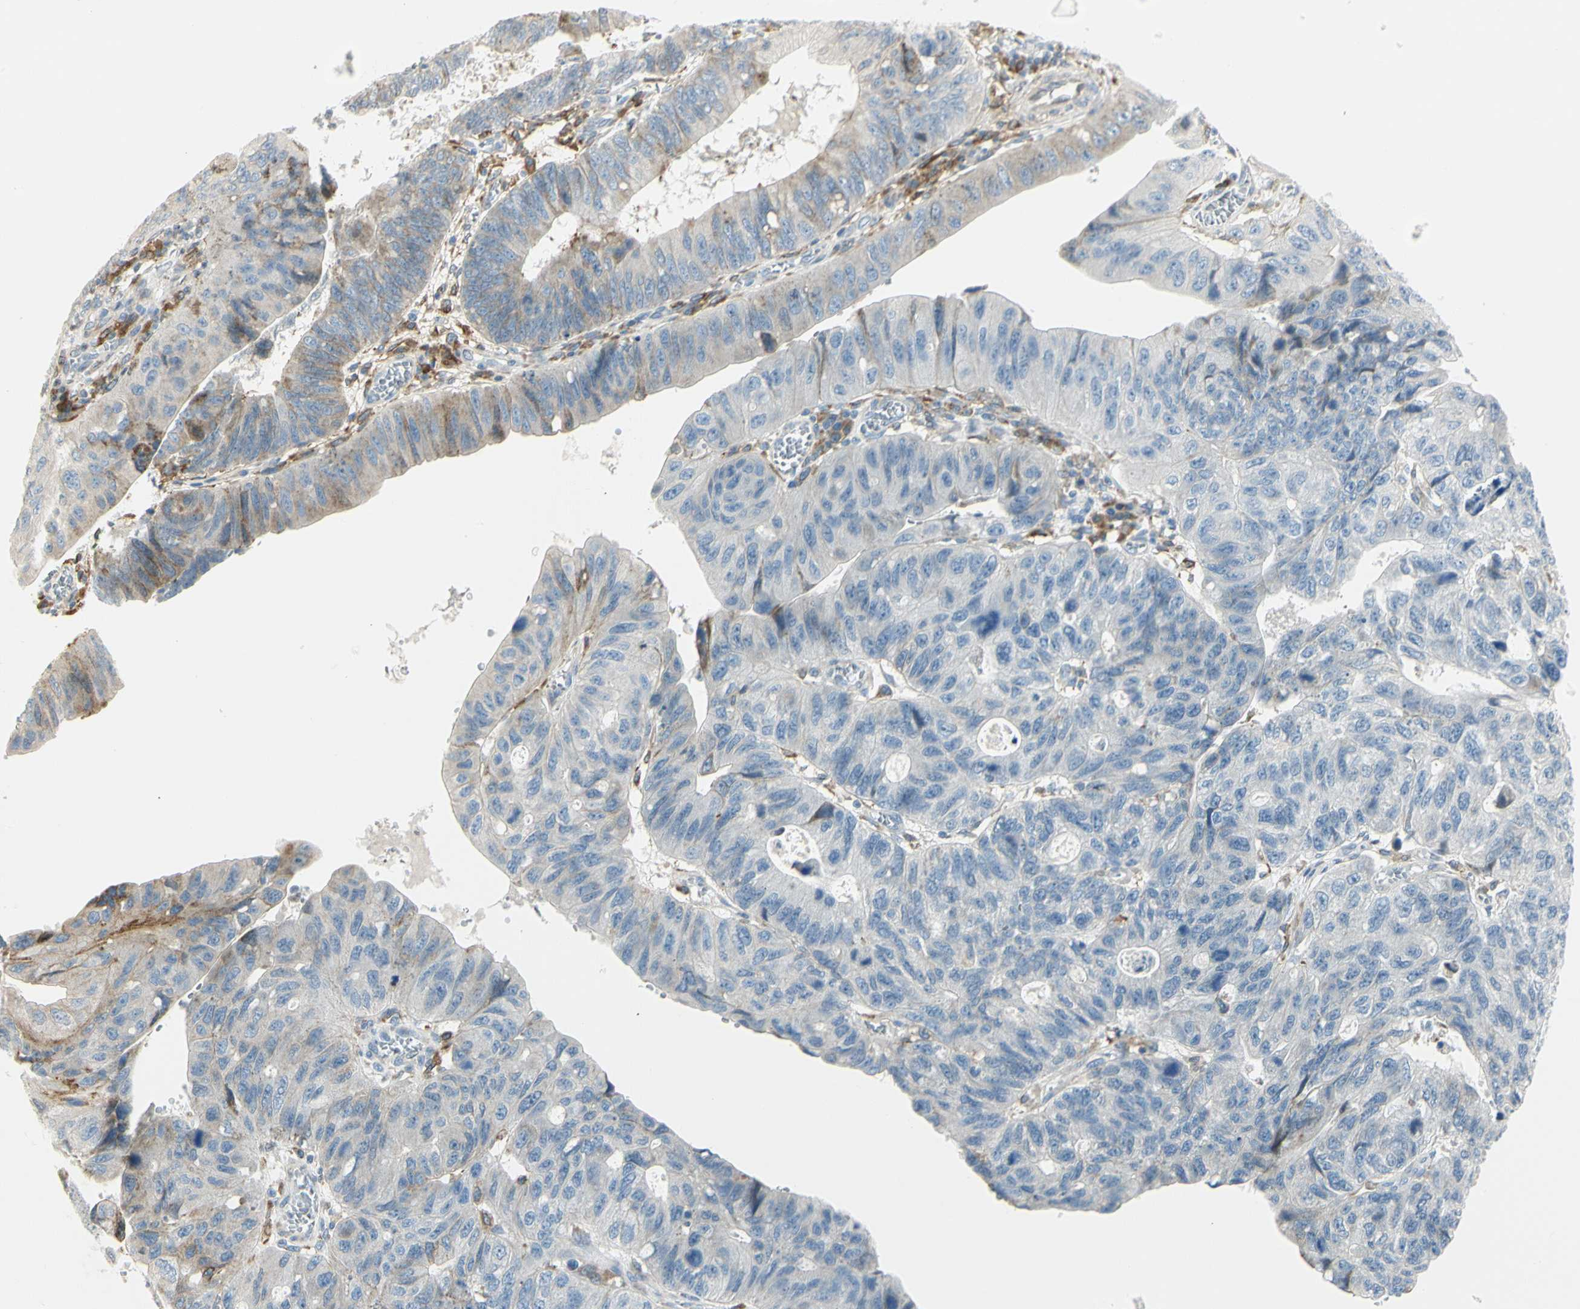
{"staining": {"intensity": "negative", "quantity": "none", "location": "none"}, "tissue": "stomach cancer", "cell_type": "Tumor cells", "image_type": "cancer", "snomed": [{"axis": "morphology", "description": "Adenocarcinoma, NOS"}, {"axis": "topography", "description": "Stomach"}], "caption": "An immunohistochemistry (IHC) photomicrograph of stomach cancer is shown. There is no staining in tumor cells of stomach cancer.", "gene": "TNFSF11", "patient": {"sex": "male", "age": 59}}